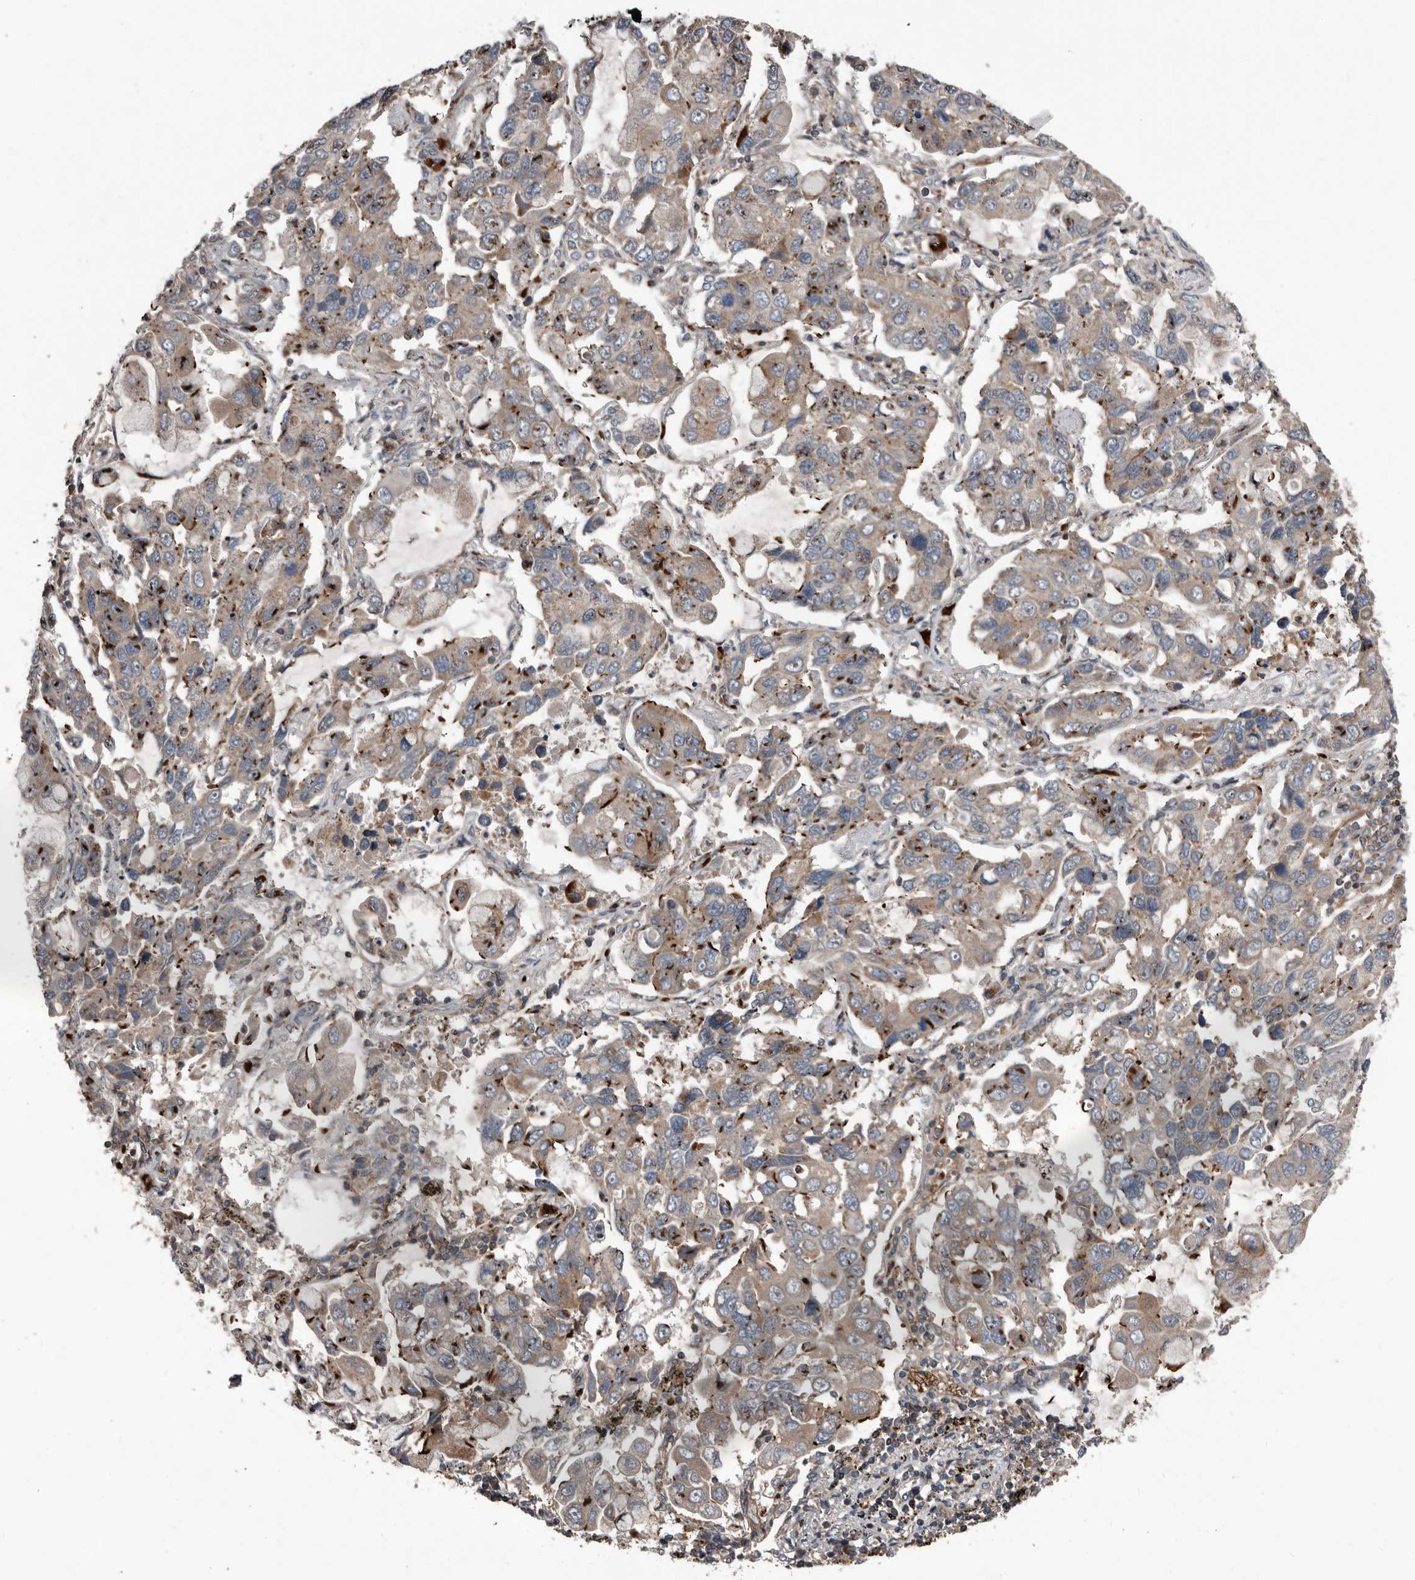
{"staining": {"intensity": "moderate", "quantity": "25%-75%", "location": "cytoplasmic/membranous"}, "tissue": "lung cancer", "cell_type": "Tumor cells", "image_type": "cancer", "snomed": [{"axis": "morphology", "description": "Adenocarcinoma, NOS"}, {"axis": "topography", "description": "Lung"}], "caption": "Immunohistochemistry (IHC) (DAB) staining of human lung cancer (adenocarcinoma) reveals moderate cytoplasmic/membranous protein expression in approximately 25%-75% of tumor cells.", "gene": "FBXO31", "patient": {"sex": "male", "age": 64}}